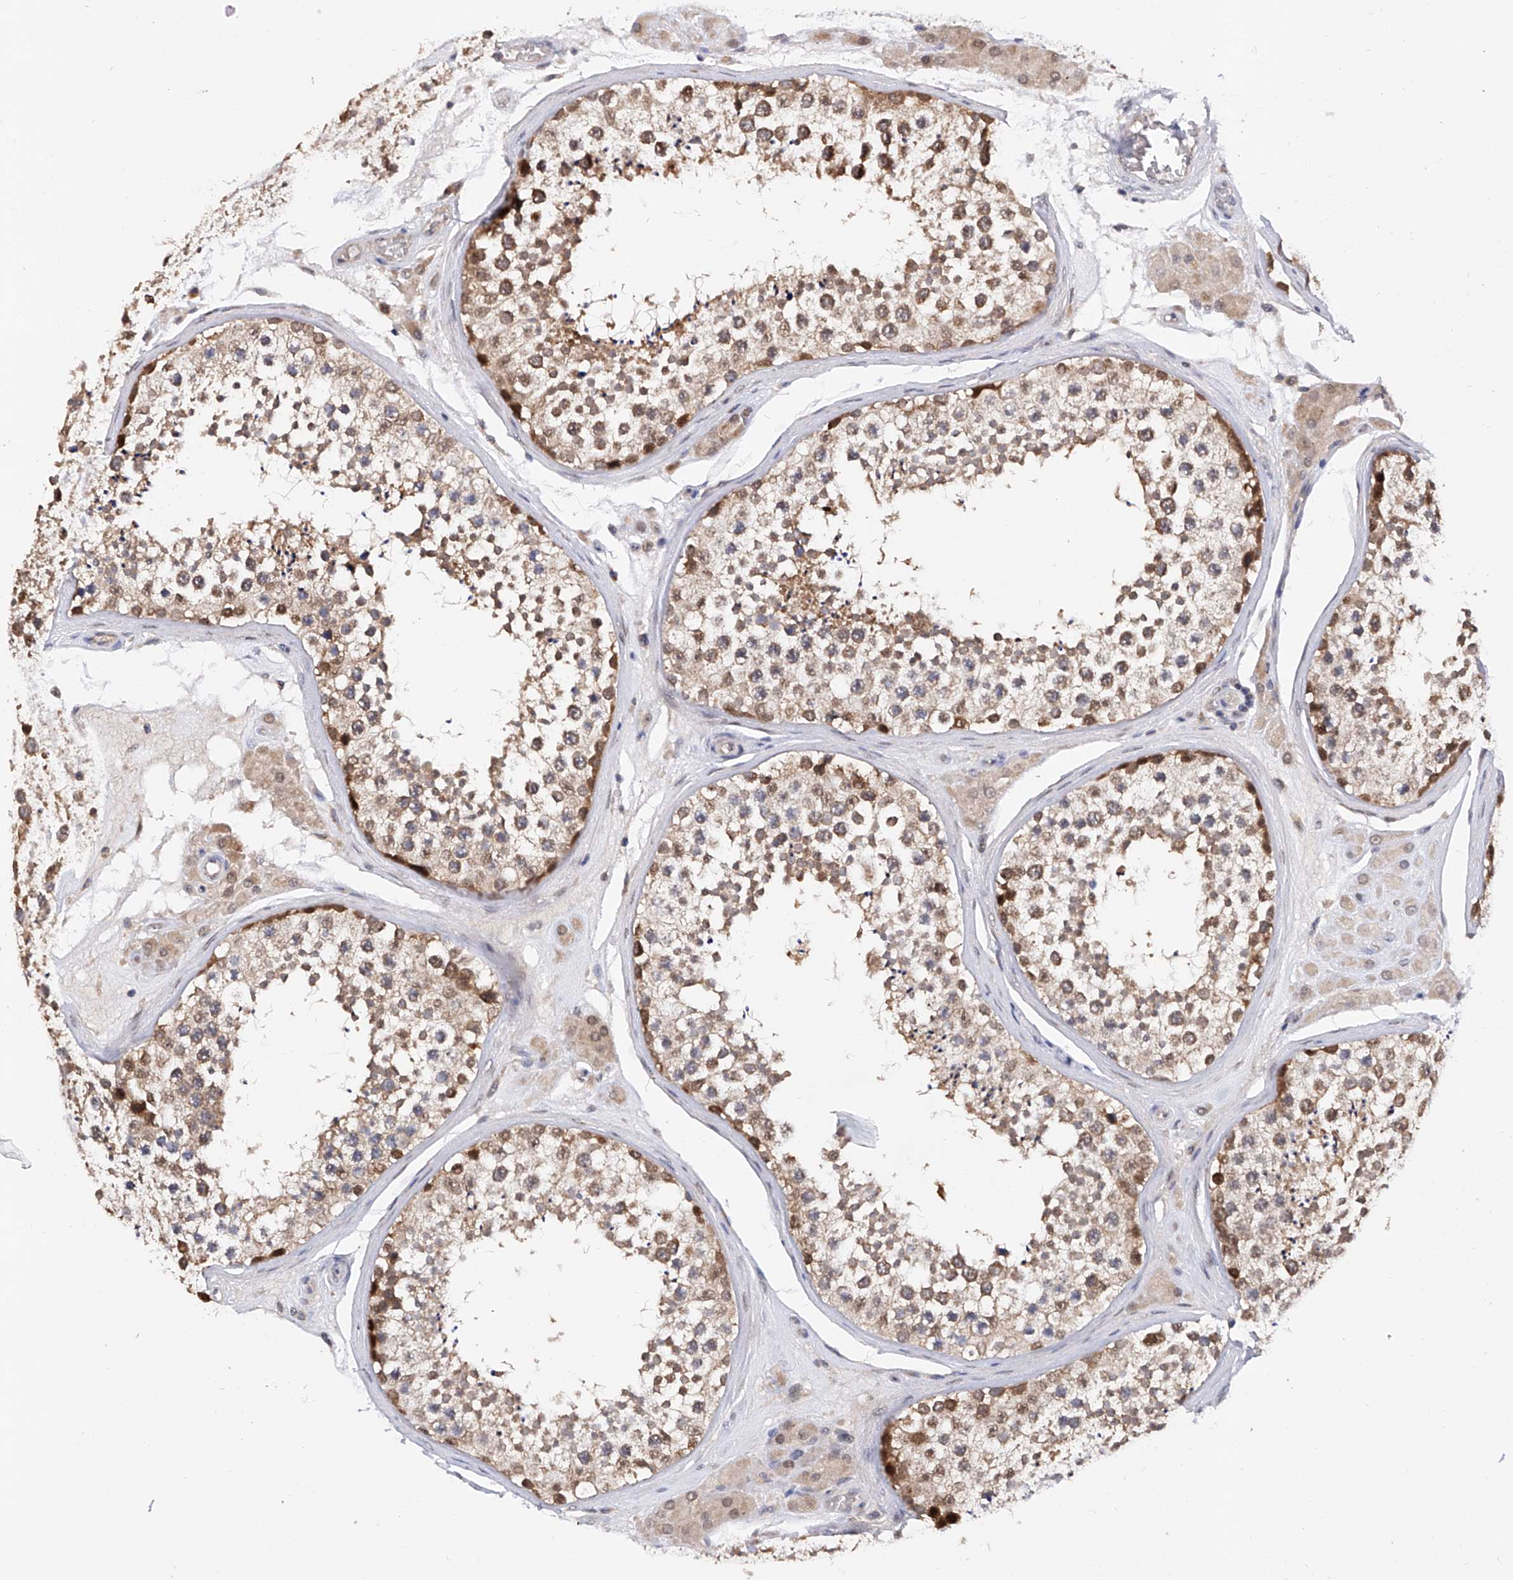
{"staining": {"intensity": "strong", "quantity": ">75%", "location": "cytoplasmic/membranous"}, "tissue": "testis", "cell_type": "Cells in seminiferous ducts", "image_type": "normal", "snomed": [{"axis": "morphology", "description": "Normal tissue, NOS"}, {"axis": "topography", "description": "Testis"}], "caption": "Human testis stained with a brown dye reveals strong cytoplasmic/membranous positive expression in approximately >75% of cells in seminiferous ducts.", "gene": "USP45", "patient": {"sex": "male", "age": 46}}